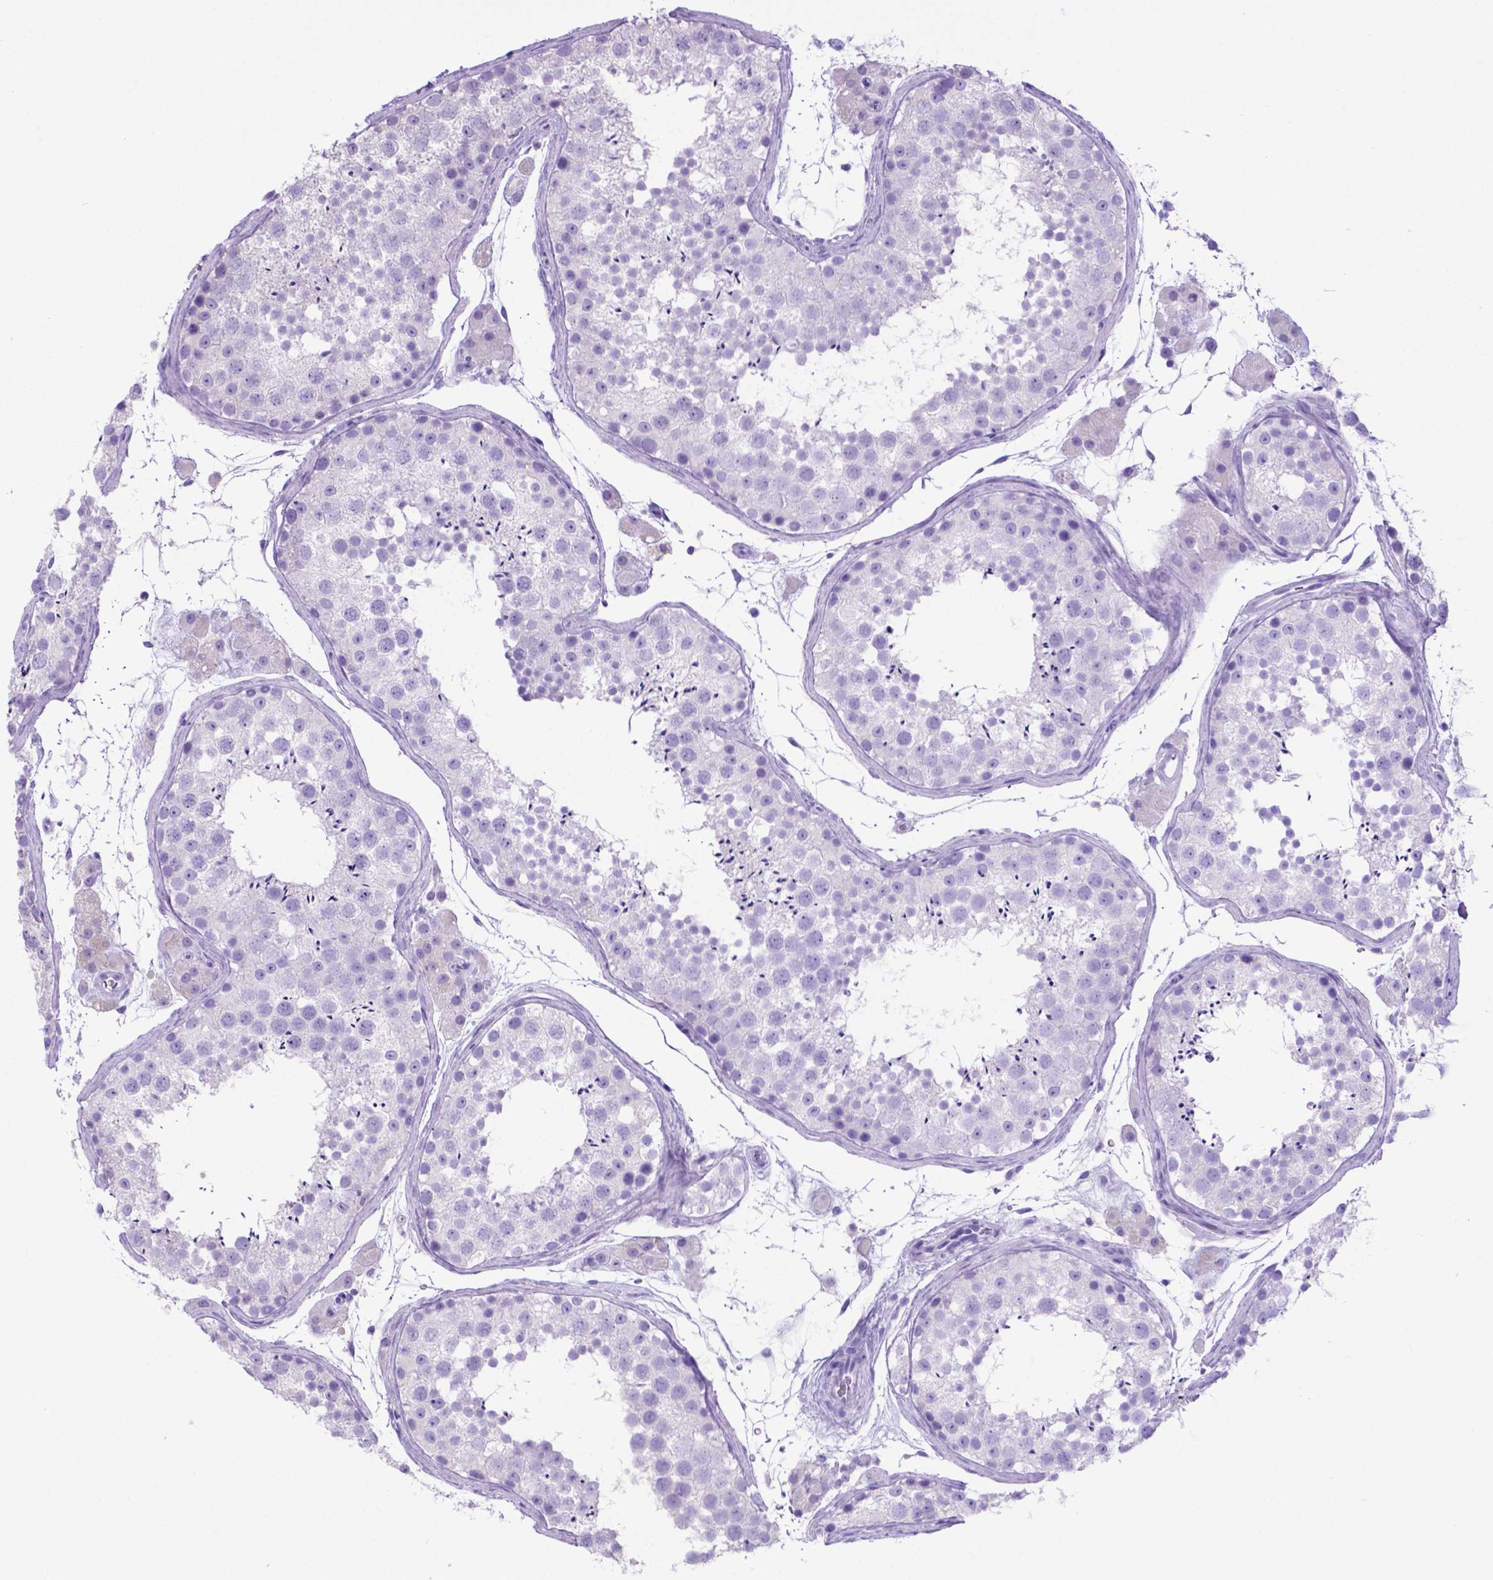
{"staining": {"intensity": "negative", "quantity": "none", "location": "none"}, "tissue": "testis", "cell_type": "Cells in seminiferous ducts", "image_type": "normal", "snomed": [{"axis": "morphology", "description": "Normal tissue, NOS"}, {"axis": "topography", "description": "Testis"}], "caption": "DAB (3,3'-diaminobenzidine) immunohistochemical staining of benign human testis shows no significant expression in cells in seminiferous ducts.", "gene": "LZTR1", "patient": {"sex": "male", "age": 41}}